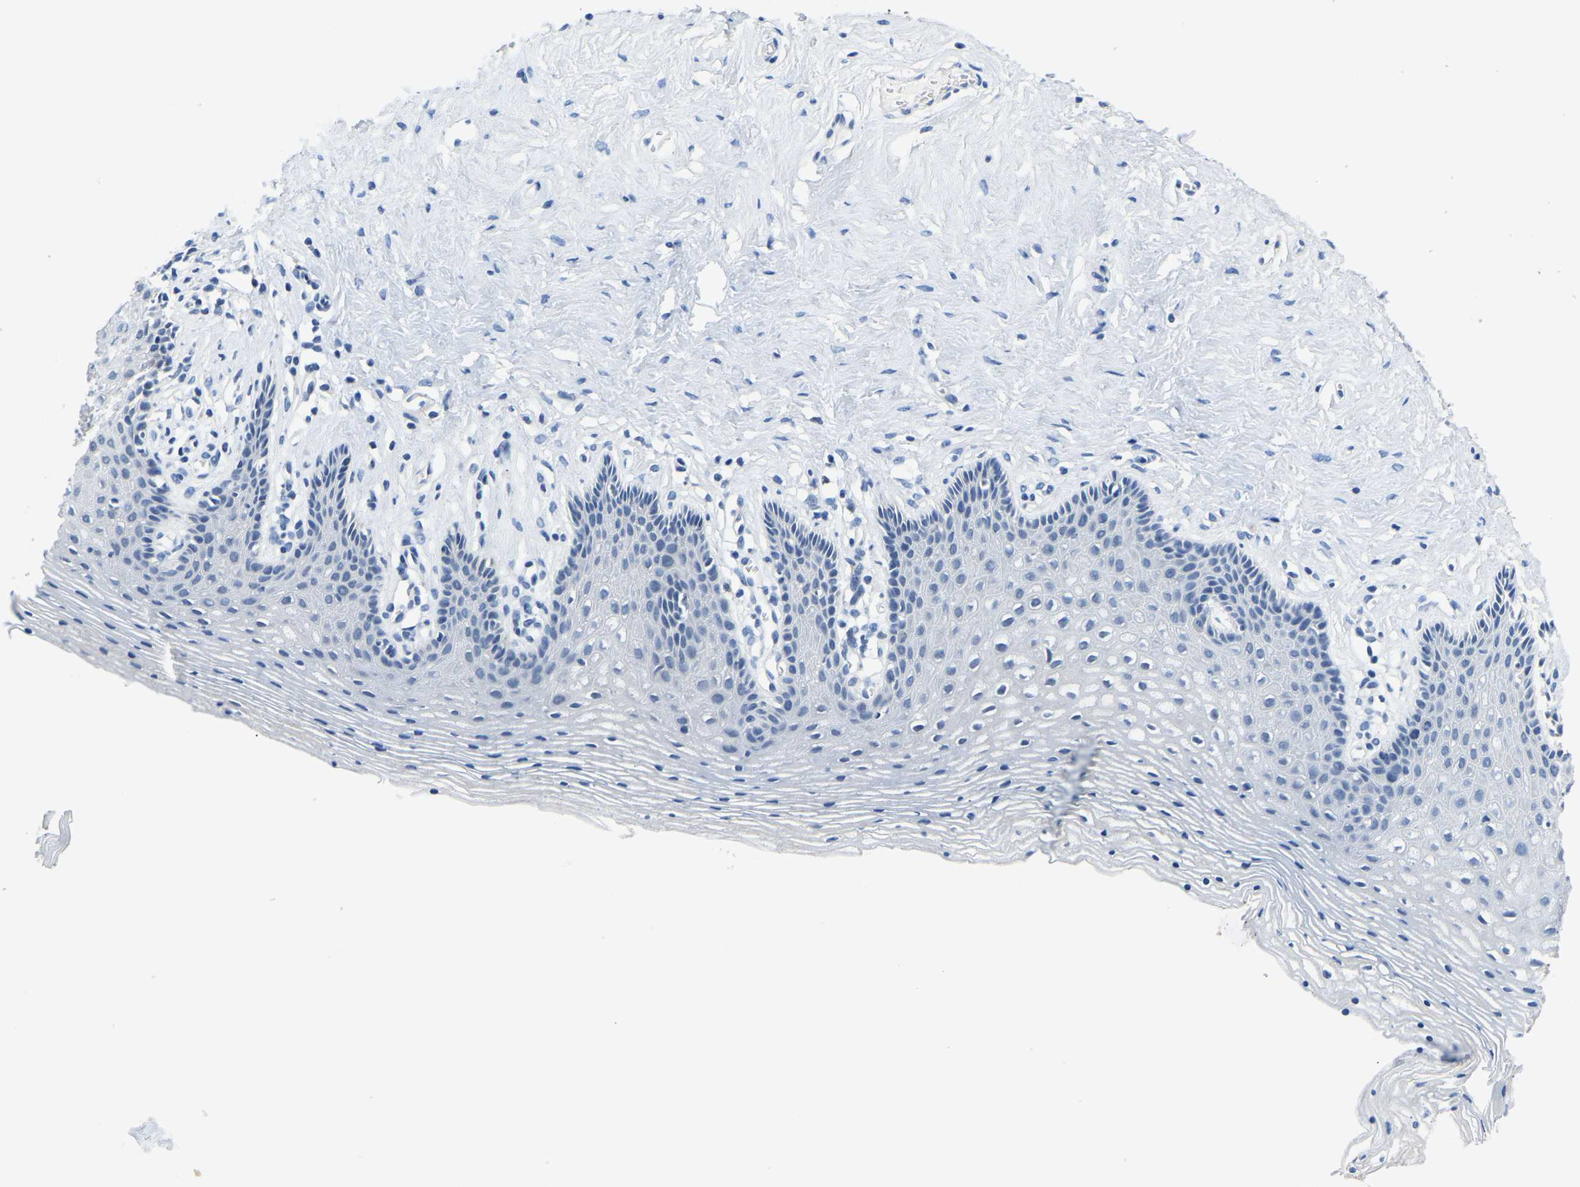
{"staining": {"intensity": "negative", "quantity": "none", "location": "none"}, "tissue": "vagina", "cell_type": "Squamous epithelial cells", "image_type": "normal", "snomed": [{"axis": "morphology", "description": "Normal tissue, NOS"}, {"axis": "topography", "description": "Vagina"}], "caption": "Immunohistochemistry of unremarkable vagina displays no staining in squamous epithelial cells.", "gene": "LIAS", "patient": {"sex": "female", "age": 32}}